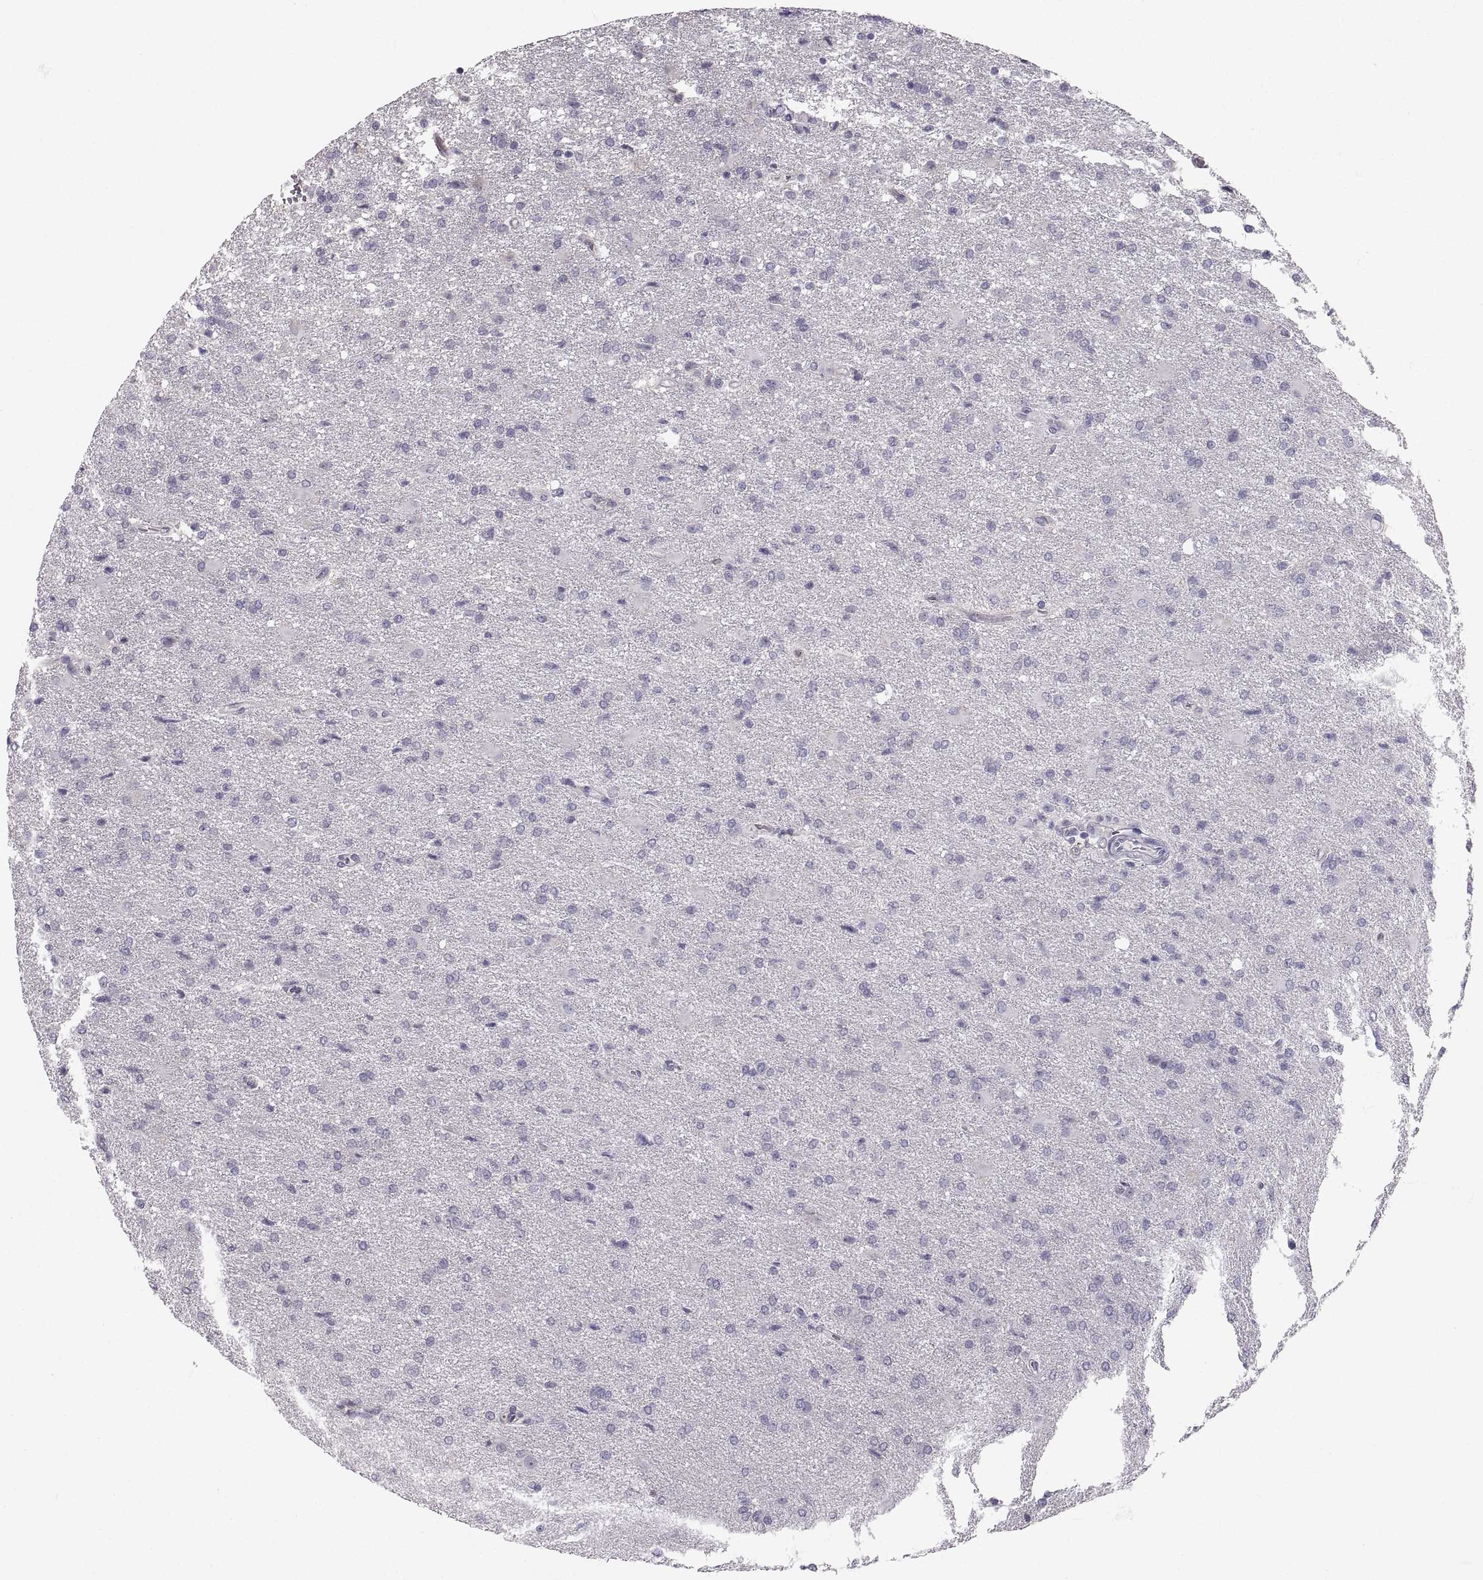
{"staining": {"intensity": "negative", "quantity": "none", "location": "none"}, "tissue": "glioma", "cell_type": "Tumor cells", "image_type": "cancer", "snomed": [{"axis": "morphology", "description": "Glioma, malignant, High grade"}, {"axis": "topography", "description": "Brain"}], "caption": "Protein analysis of glioma exhibits no significant positivity in tumor cells.", "gene": "ZNF185", "patient": {"sex": "male", "age": 68}}